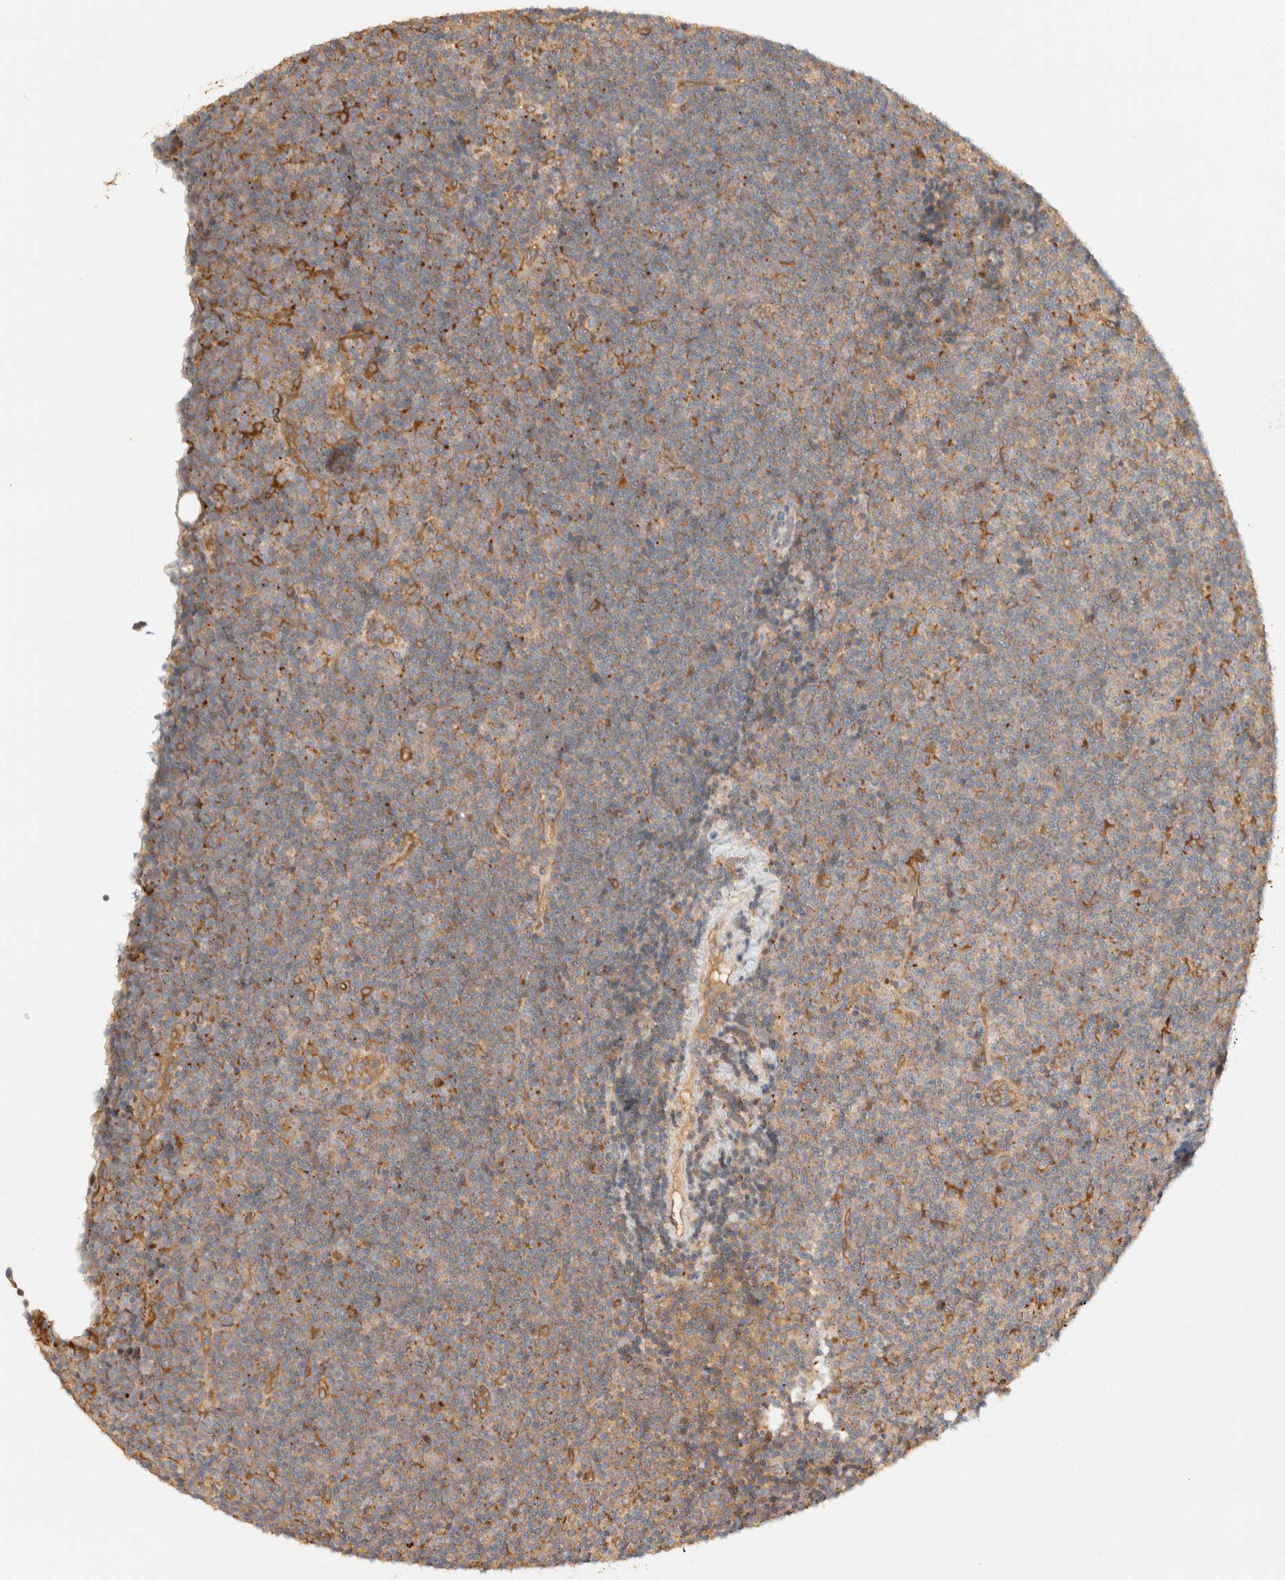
{"staining": {"intensity": "weak", "quantity": "25%-75%", "location": "cytoplasmic/membranous"}, "tissue": "lymphoma", "cell_type": "Tumor cells", "image_type": "cancer", "snomed": [{"axis": "morphology", "description": "Malignant lymphoma, non-Hodgkin's type, Low grade"}, {"axis": "topography", "description": "Lymph node"}], "caption": "Protein analysis of lymphoma tissue shows weak cytoplasmic/membranous expression in approximately 25%-75% of tumor cells.", "gene": "TMEM192", "patient": {"sex": "female", "age": 67}}